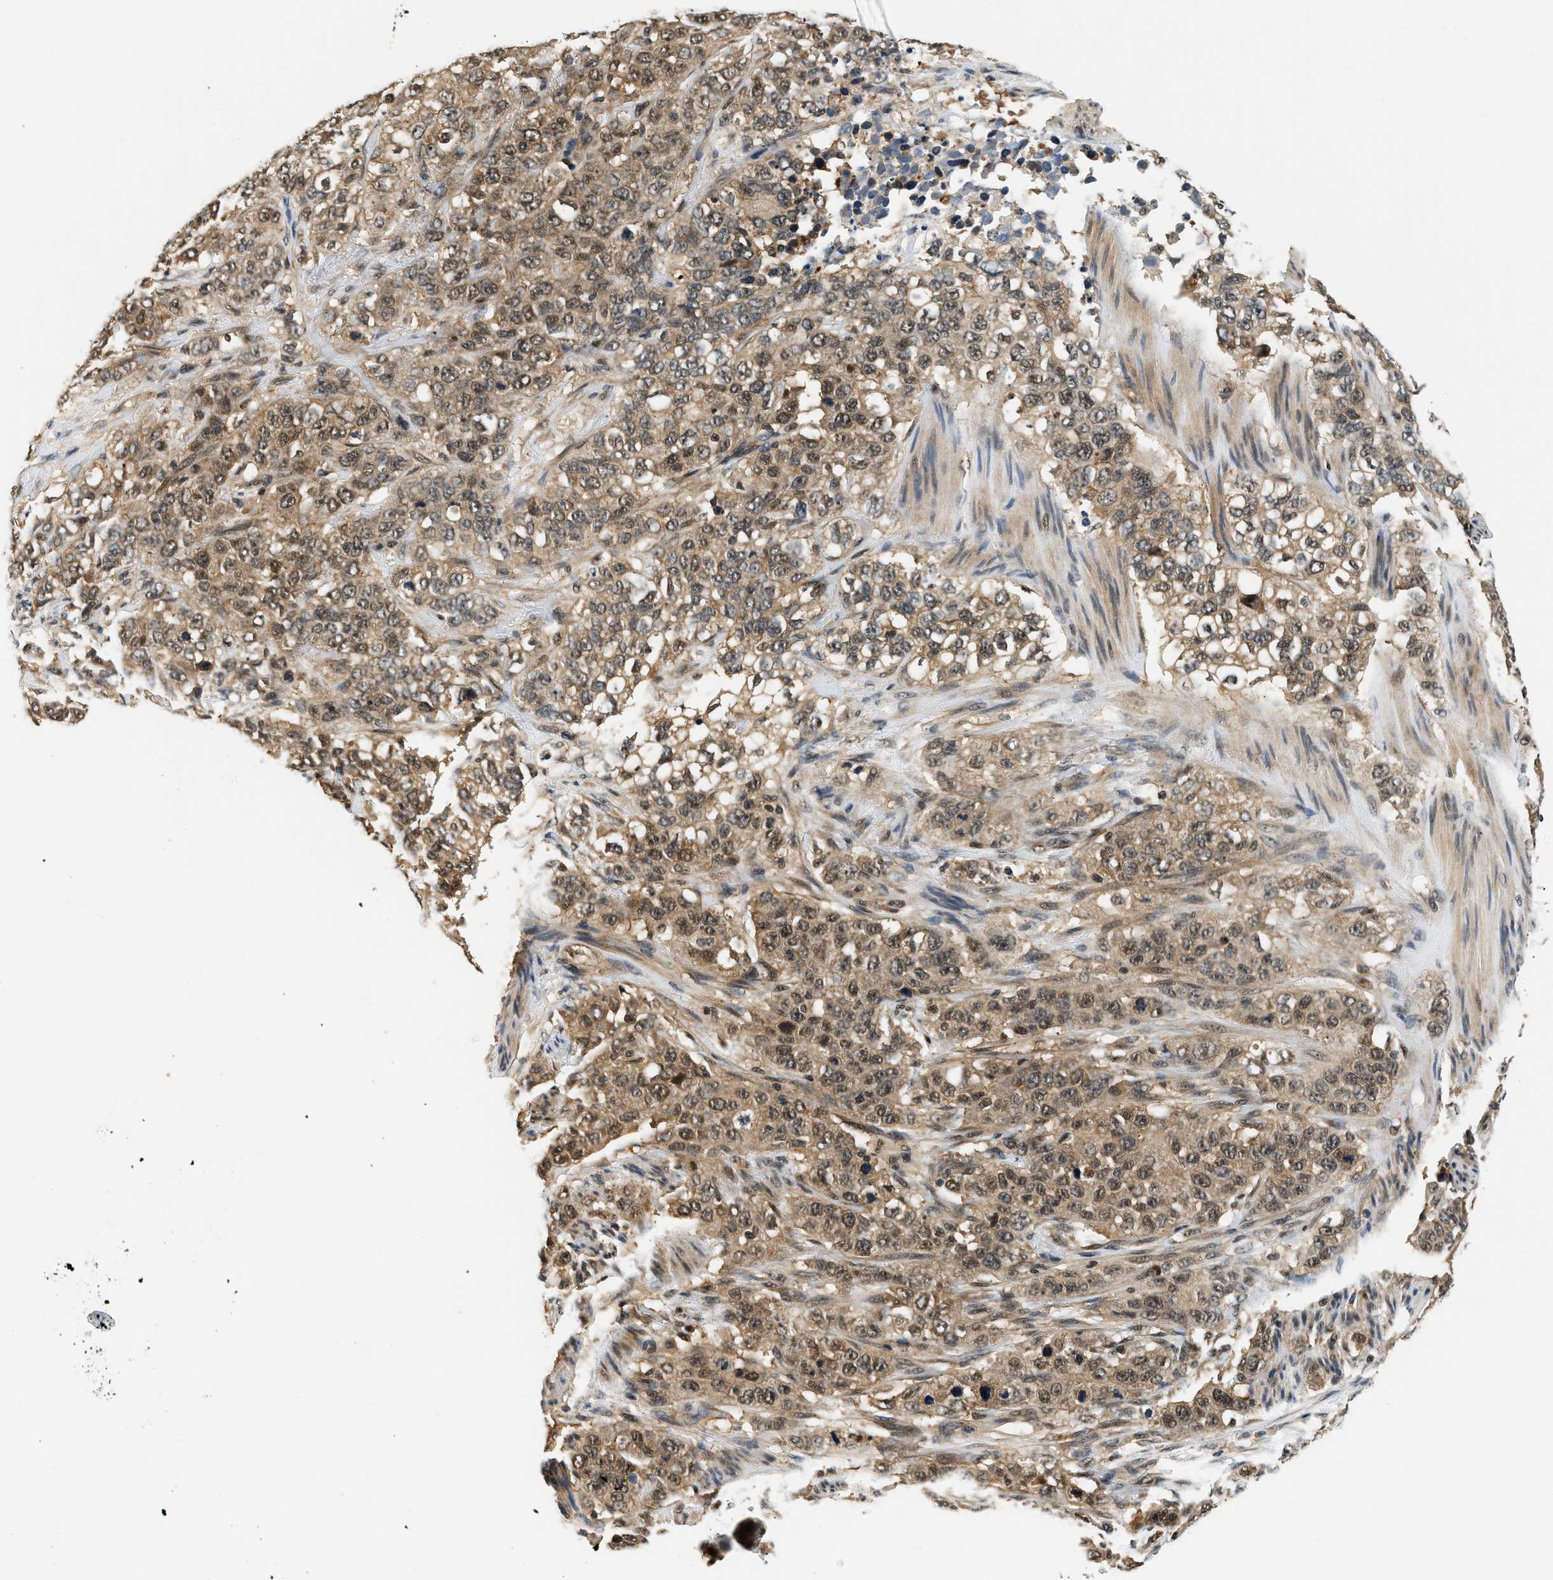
{"staining": {"intensity": "moderate", "quantity": ">75%", "location": "cytoplasmic/membranous,nuclear"}, "tissue": "stomach cancer", "cell_type": "Tumor cells", "image_type": "cancer", "snomed": [{"axis": "morphology", "description": "Adenocarcinoma, NOS"}, {"axis": "topography", "description": "Stomach"}], "caption": "Adenocarcinoma (stomach) tissue demonstrates moderate cytoplasmic/membranous and nuclear positivity in approximately >75% of tumor cells, visualized by immunohistochemistry. Nuclei are stained in blue.", "gene": "PSMD3", "patient": {"sex": "male", "age": 48}}